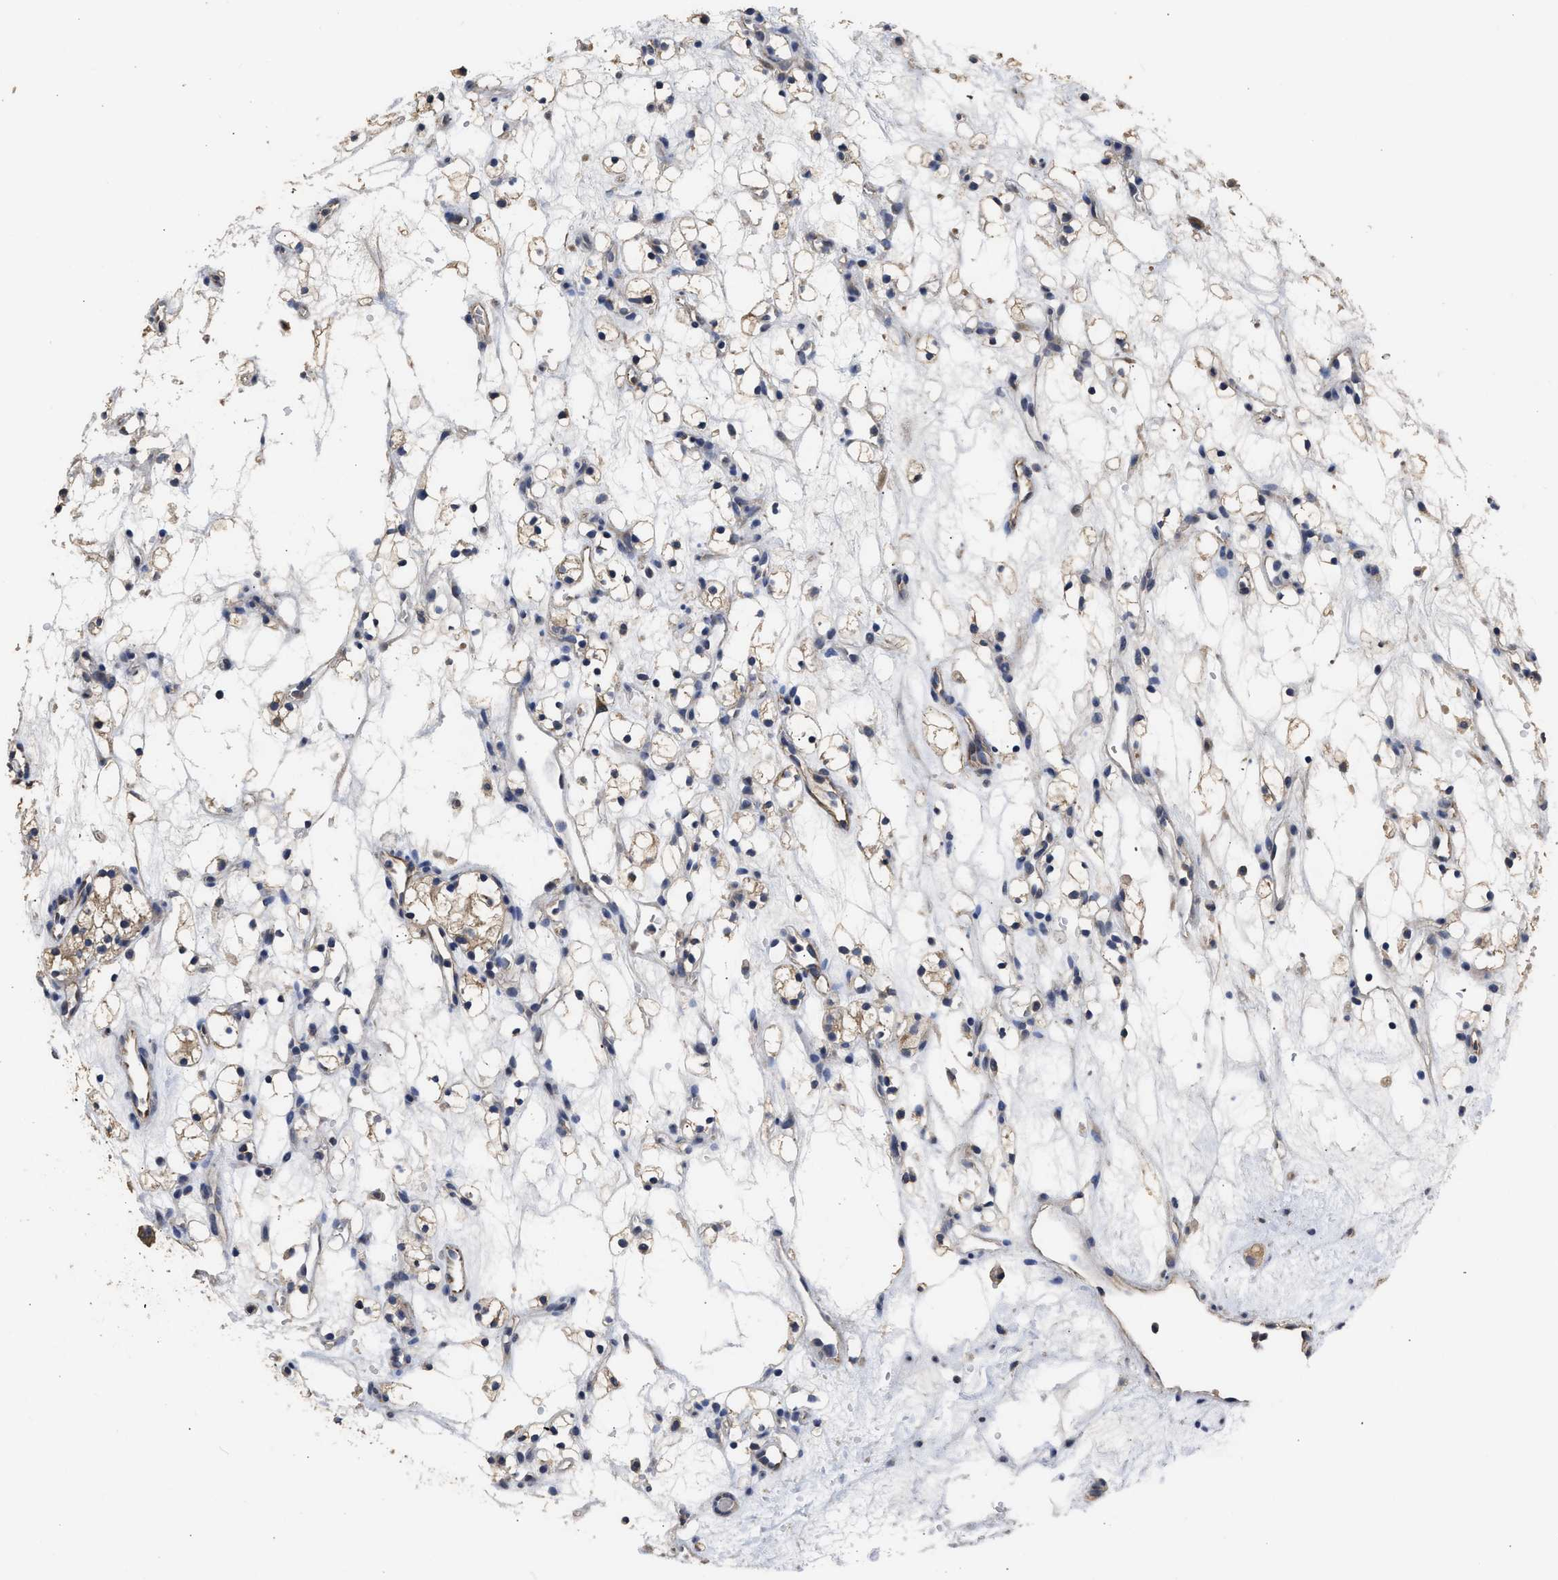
{"staining": {"intensity": "weak", "quantity": ">75%", "location": "cytoplasmic/membranous"}, "tissue": "renal cancer", "cell_type": "Tumor cells", "image_type": "cancer", "snomed": [{"axis": "morphology", "description": "Adenocarcinoma, NOS"}, {"axis": "topography", "description": "Kidney"}], "caption": "DAB immunohistochemical staining of human adenocarcinoma (renal) reveals weak cytoplasmic/membranous protein expression in about >75% of tumor cells. The protein is shown in brown color, while the nuclei are stained blue.", "gene": "SPINT2", "patient": {"sex": "female", "age": 60}}